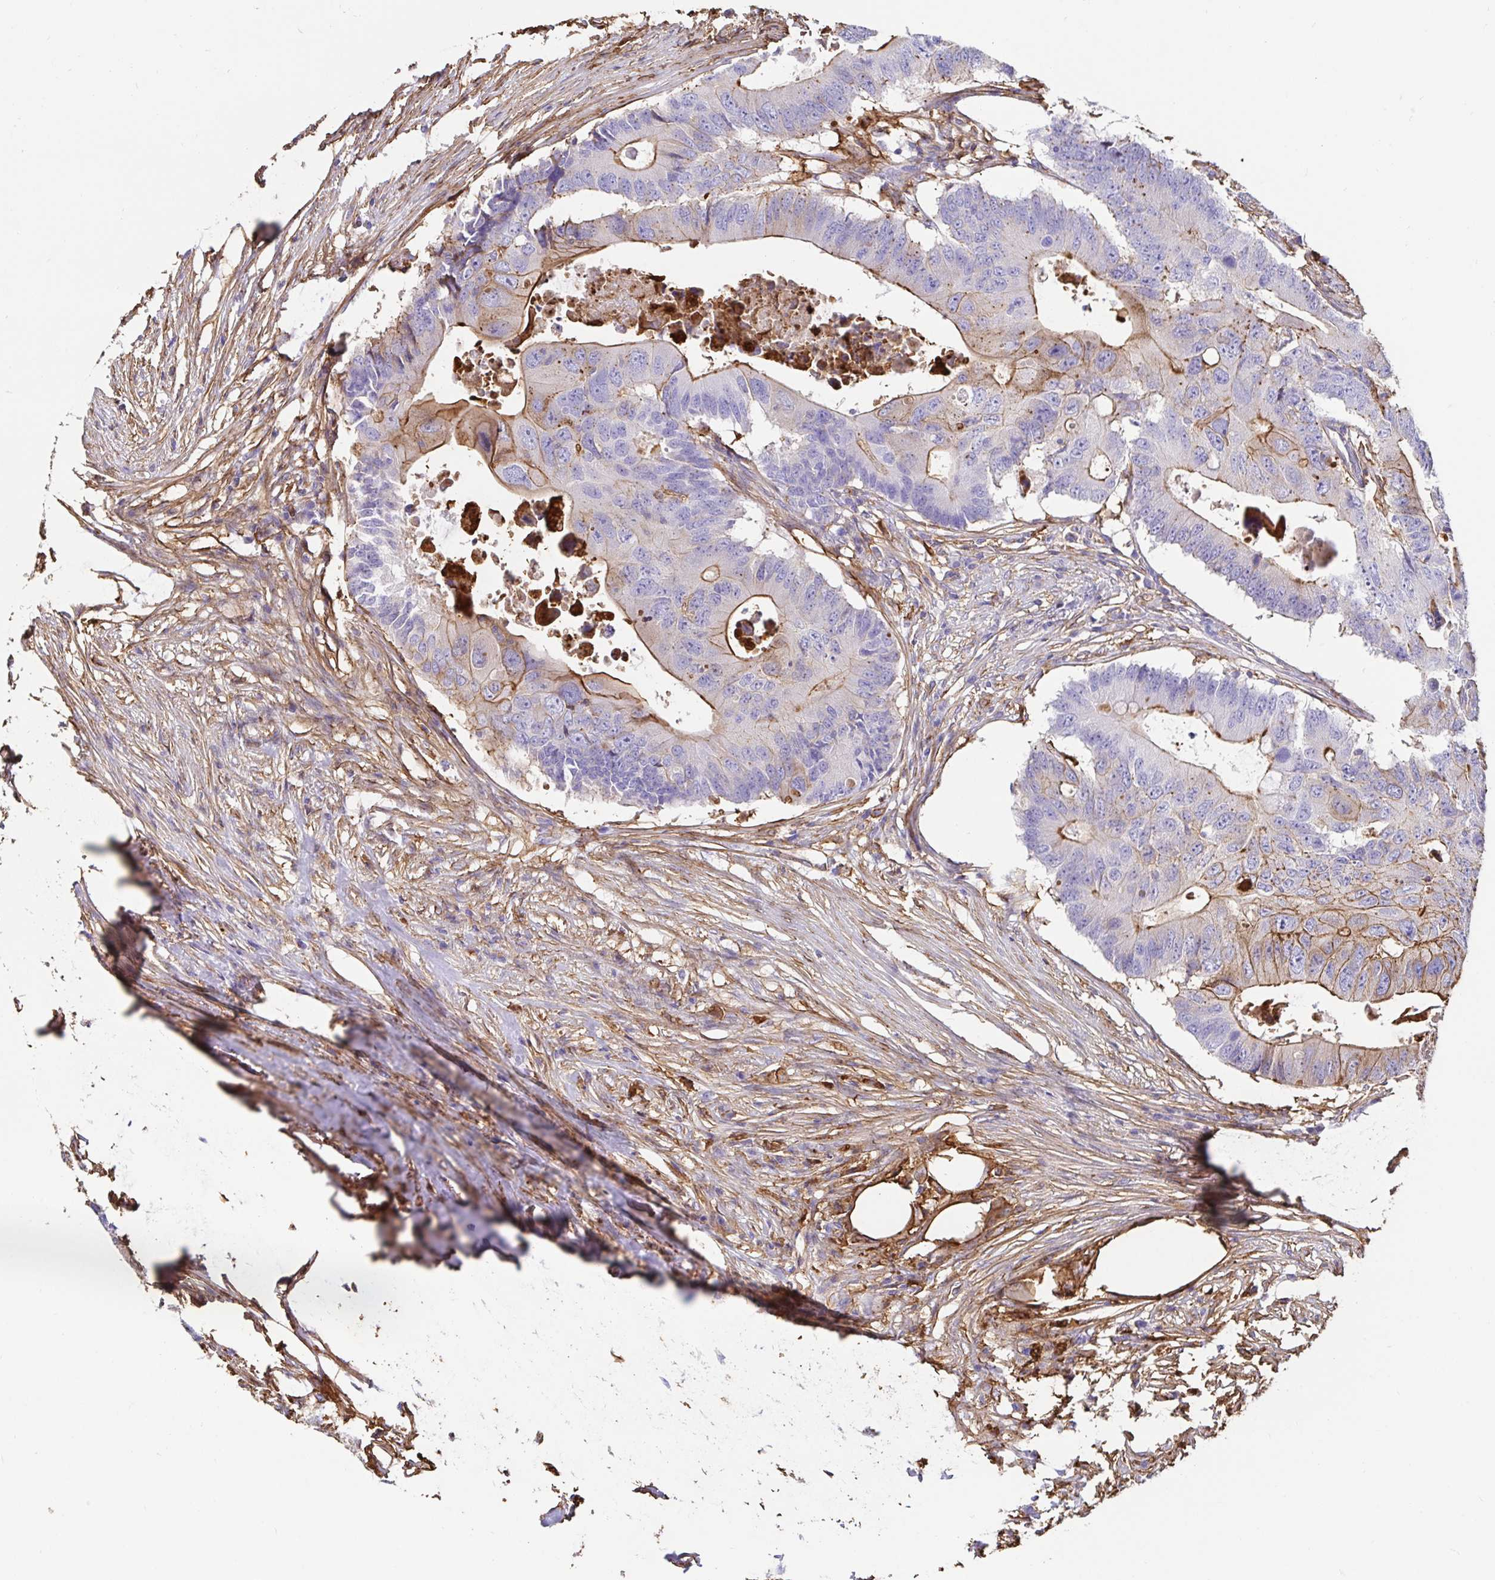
{"staining": {"intensity": "moderate", "quantity": "25%-75%", "location": "cytoplasmic/membranous"}, "tissue": "colorectal cancer", "cell_type": "Tumor cells", "image_type": "cancer", "snomed": [{"axis": "morphology", "description": "Adenocarcinoma, NOS"}, {"axis": "topography", "description": "Colon"}], "caption": "Moderate cytoplasmic/membranous expression is present in about 25%-75% of tumor cells in colorectal adenocarcinoma.", "gene": "ANXA2", "patient": {"sex": "male", "age": 71}}